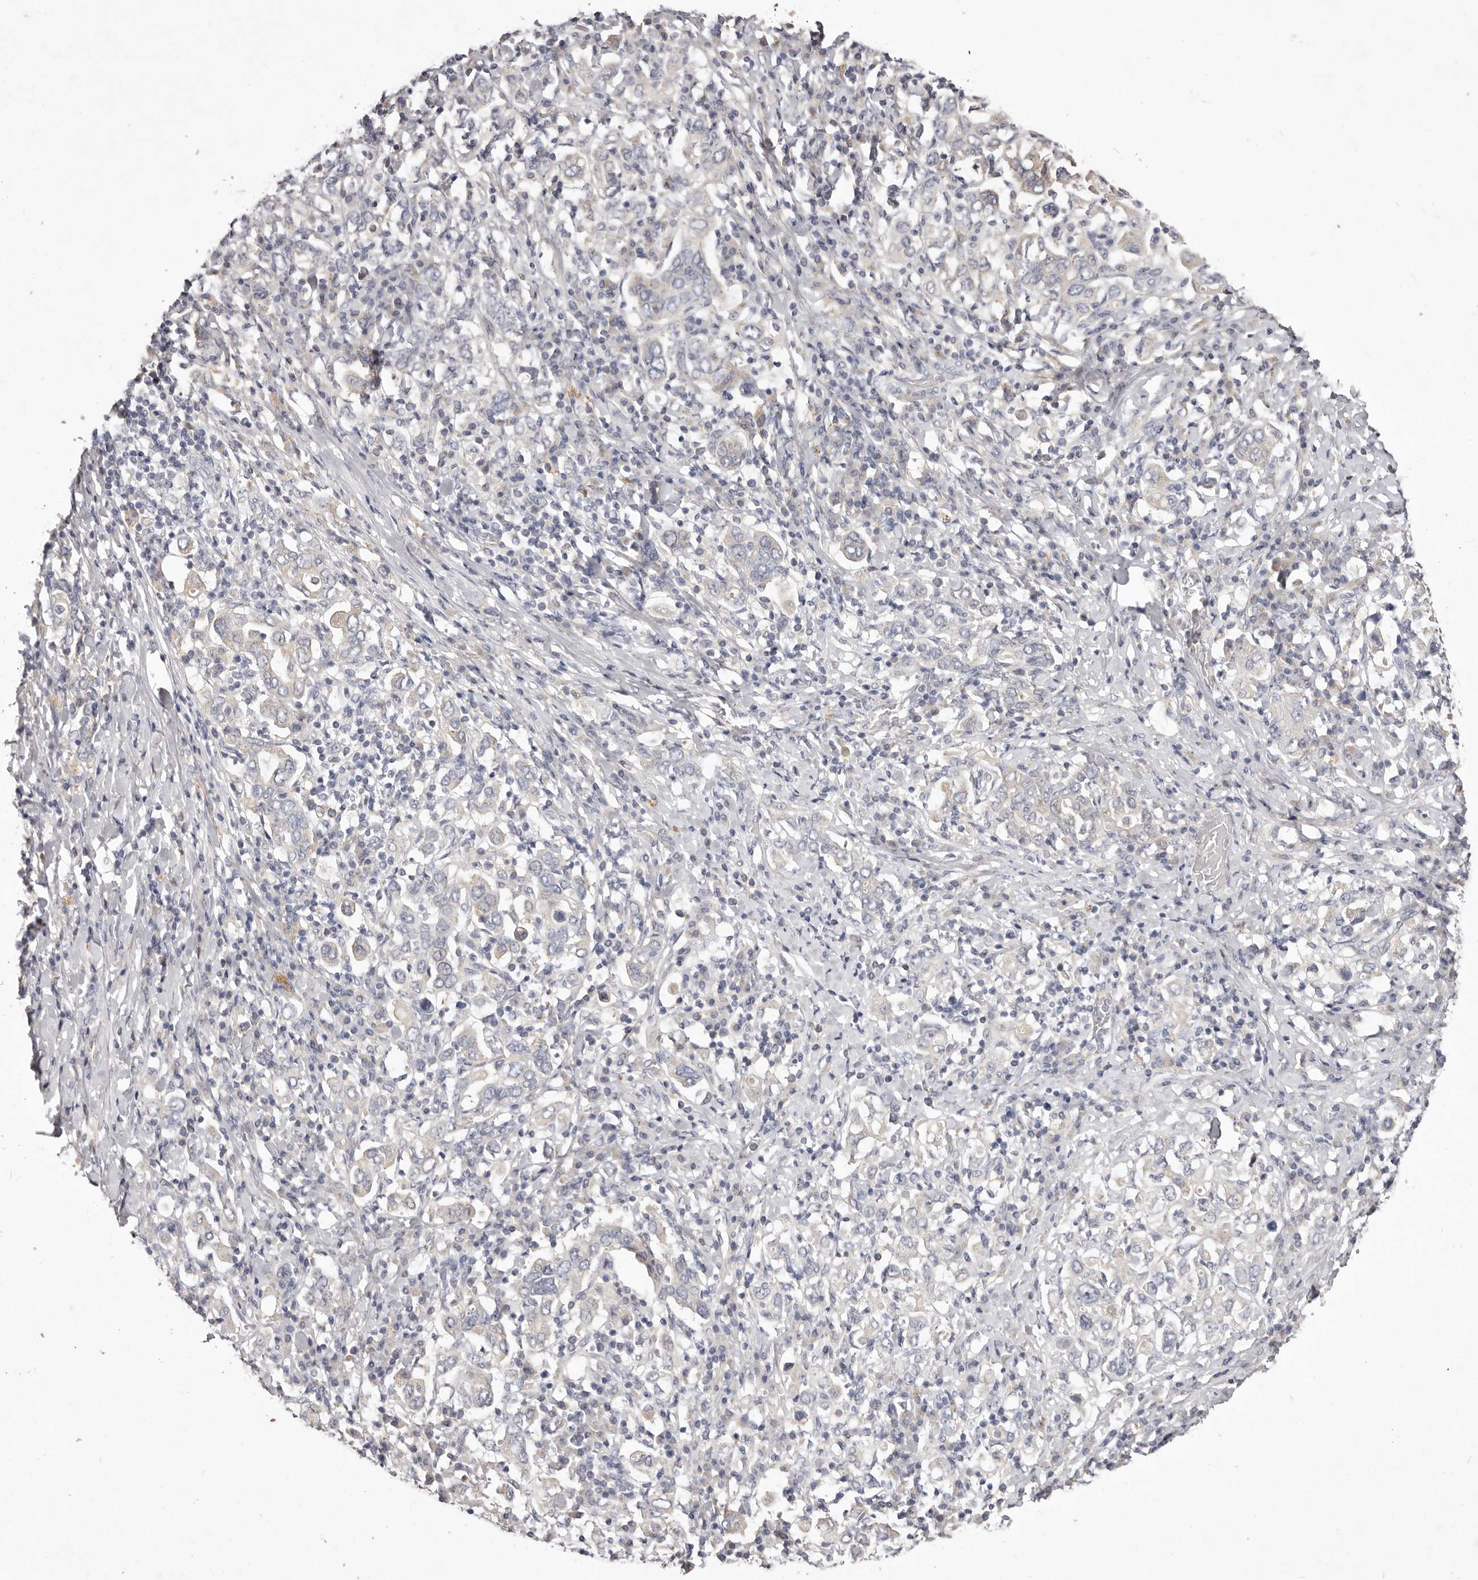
{"staining": {"intensity": "negative", "quantity": "none", "location": "none"}, "tissue": "stomach cancer", "cell_type": "Tumor cells", "image_type": "cancer", "snomed": [{"axis": "morphology", "description": "Adenocarcinoma, NOS"}, {"axis": "topography", "description": "Stomach, upper"}], "caption": "This is a image of immunohistochemistry (IHC) staining of stomach cancer (adenocarcinoma), which shows no staining in tumor cells. (Immunohistochemistry, brightfield microscopy, high magnification).", "gene": "GARNL3", "patient": {"sex": "male", "age": 62}}